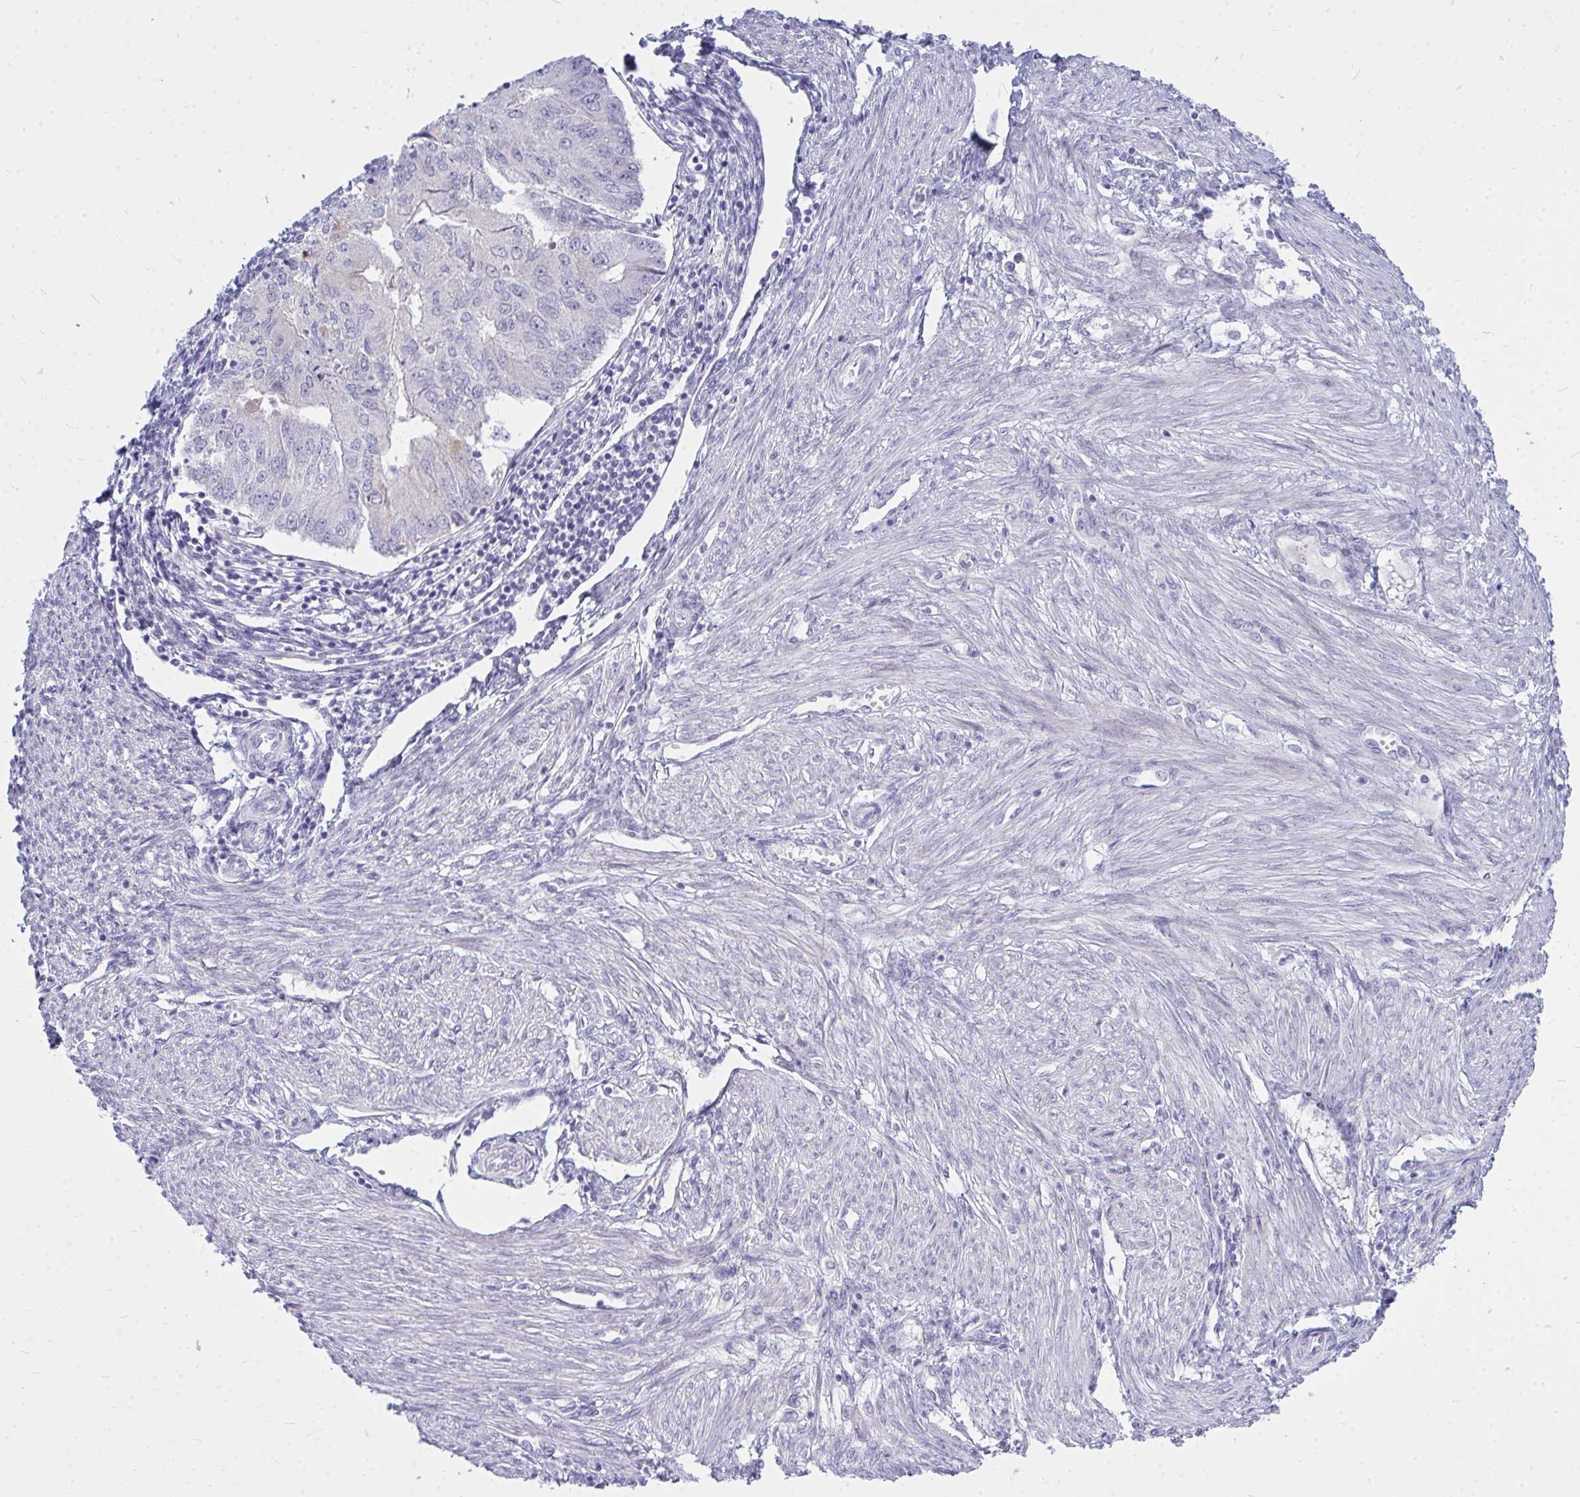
{"staining": {"intensity": "negative", "quantity": "none", "location": "none"}, "tissue": "endometrial cancer", "cell_type": "Tumor cells", "image_type": "cancer", "snomed": [{"axis": "morphology", "description": "Adenocarcinoma, NOS"}, {"axis": "topography", "description": "Endometrium"}], "caption": "This is a histopathology image of immunohistochemistry staining of endometrial adenocarcinoma, which shows no staining in tumor cells. (DAB (3,3'-diaminobenzidine) IHC, high magnification).", "gene": "ZSCAN25", "patient": {"sex": "female", "age": 50}}